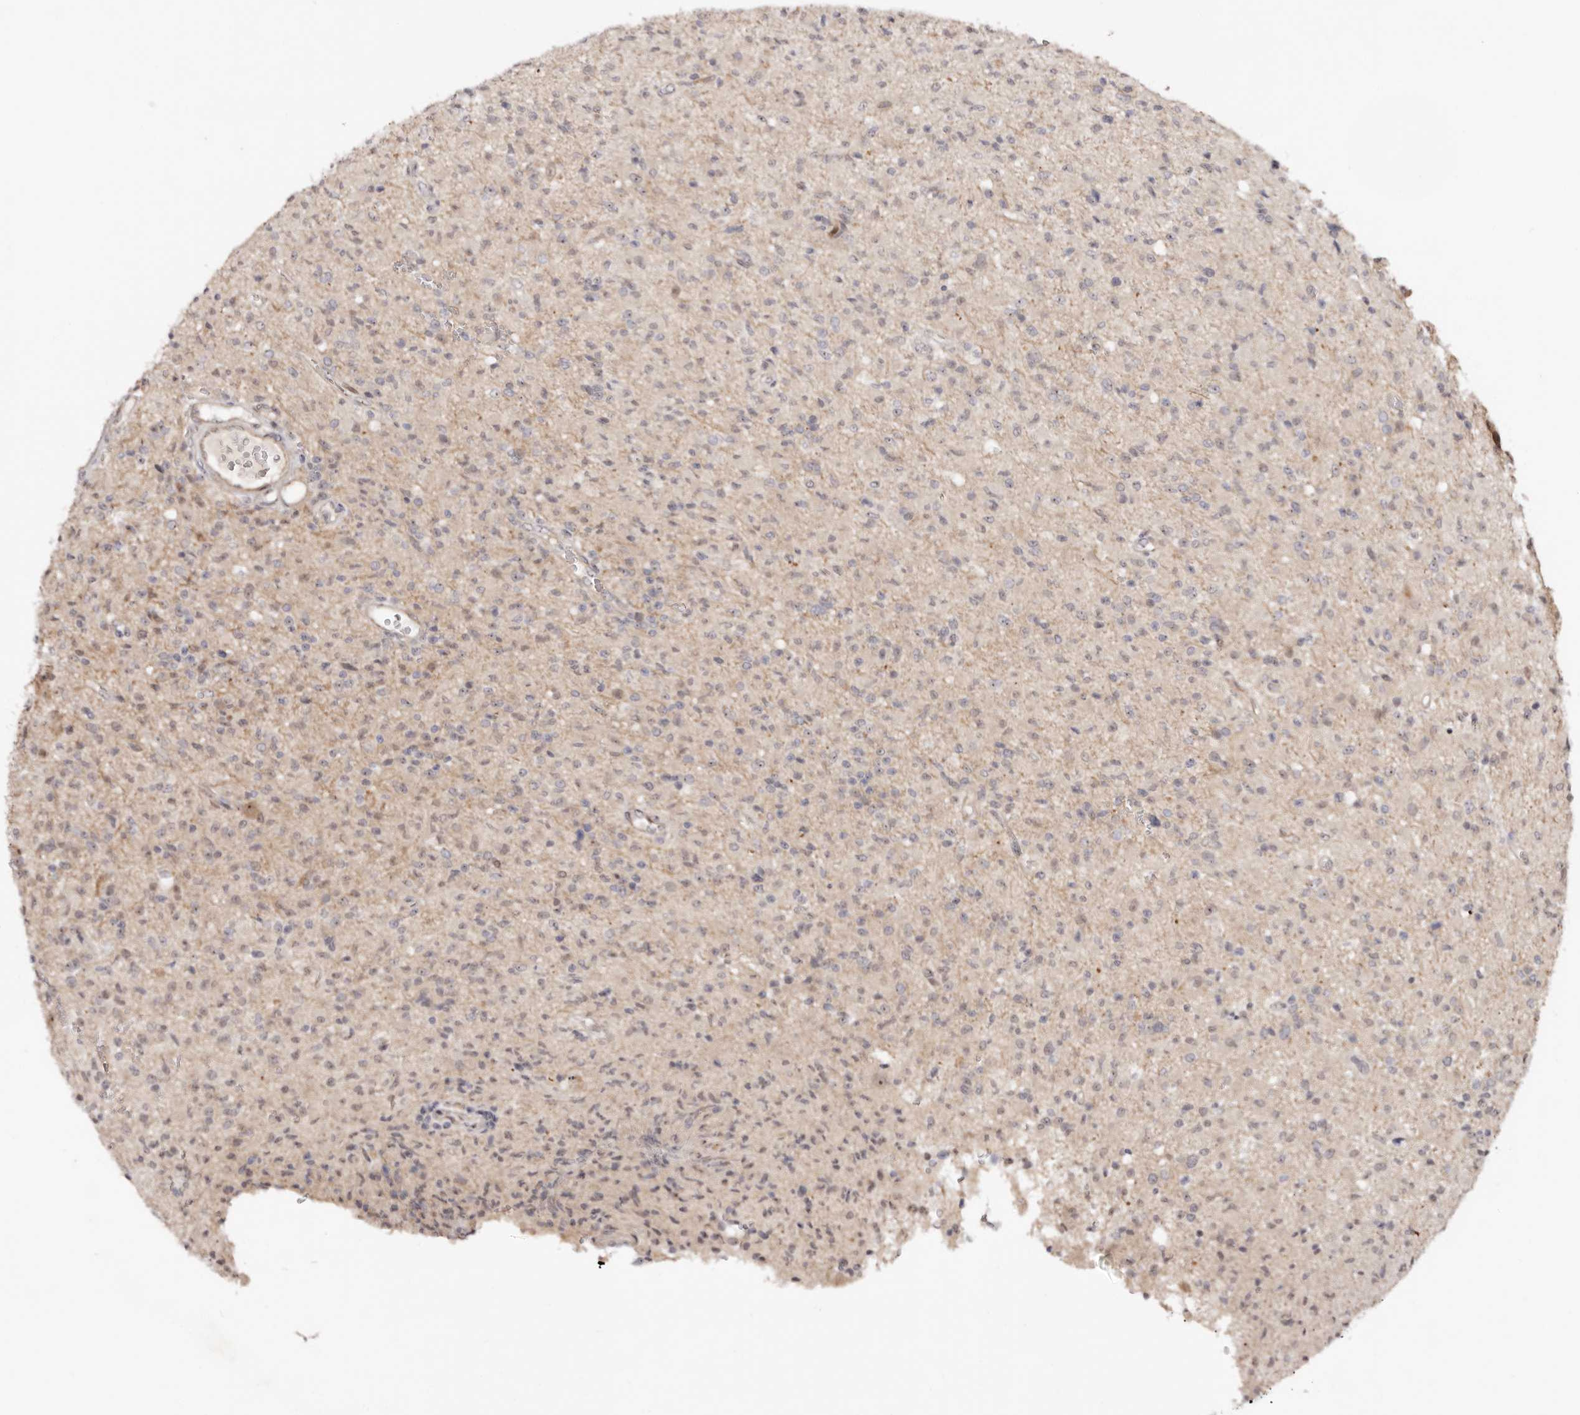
{"staining": {"intensity": "weak", "quantity": "<25%", "location": "cytoplasmic/membranous"}, "tissue": "glioma", "cell_type": "Tumor cells", "image_type": "cancer", "snomed": [{"axis": "morphology", "description": "Glioma, malignant, High grade"}, {"axis": "topography", "description": "Brain"}], "caption": "This photomicrograph is of malignant glioma (high-grade) stained with IHC to label a protein in brown with the nuclei are counter-stained blue. There is no staining in tumor cells. Nuclei are stained in blue.", "gene": "ODF2L", "patient": {"sex": "female", "age": 57}}